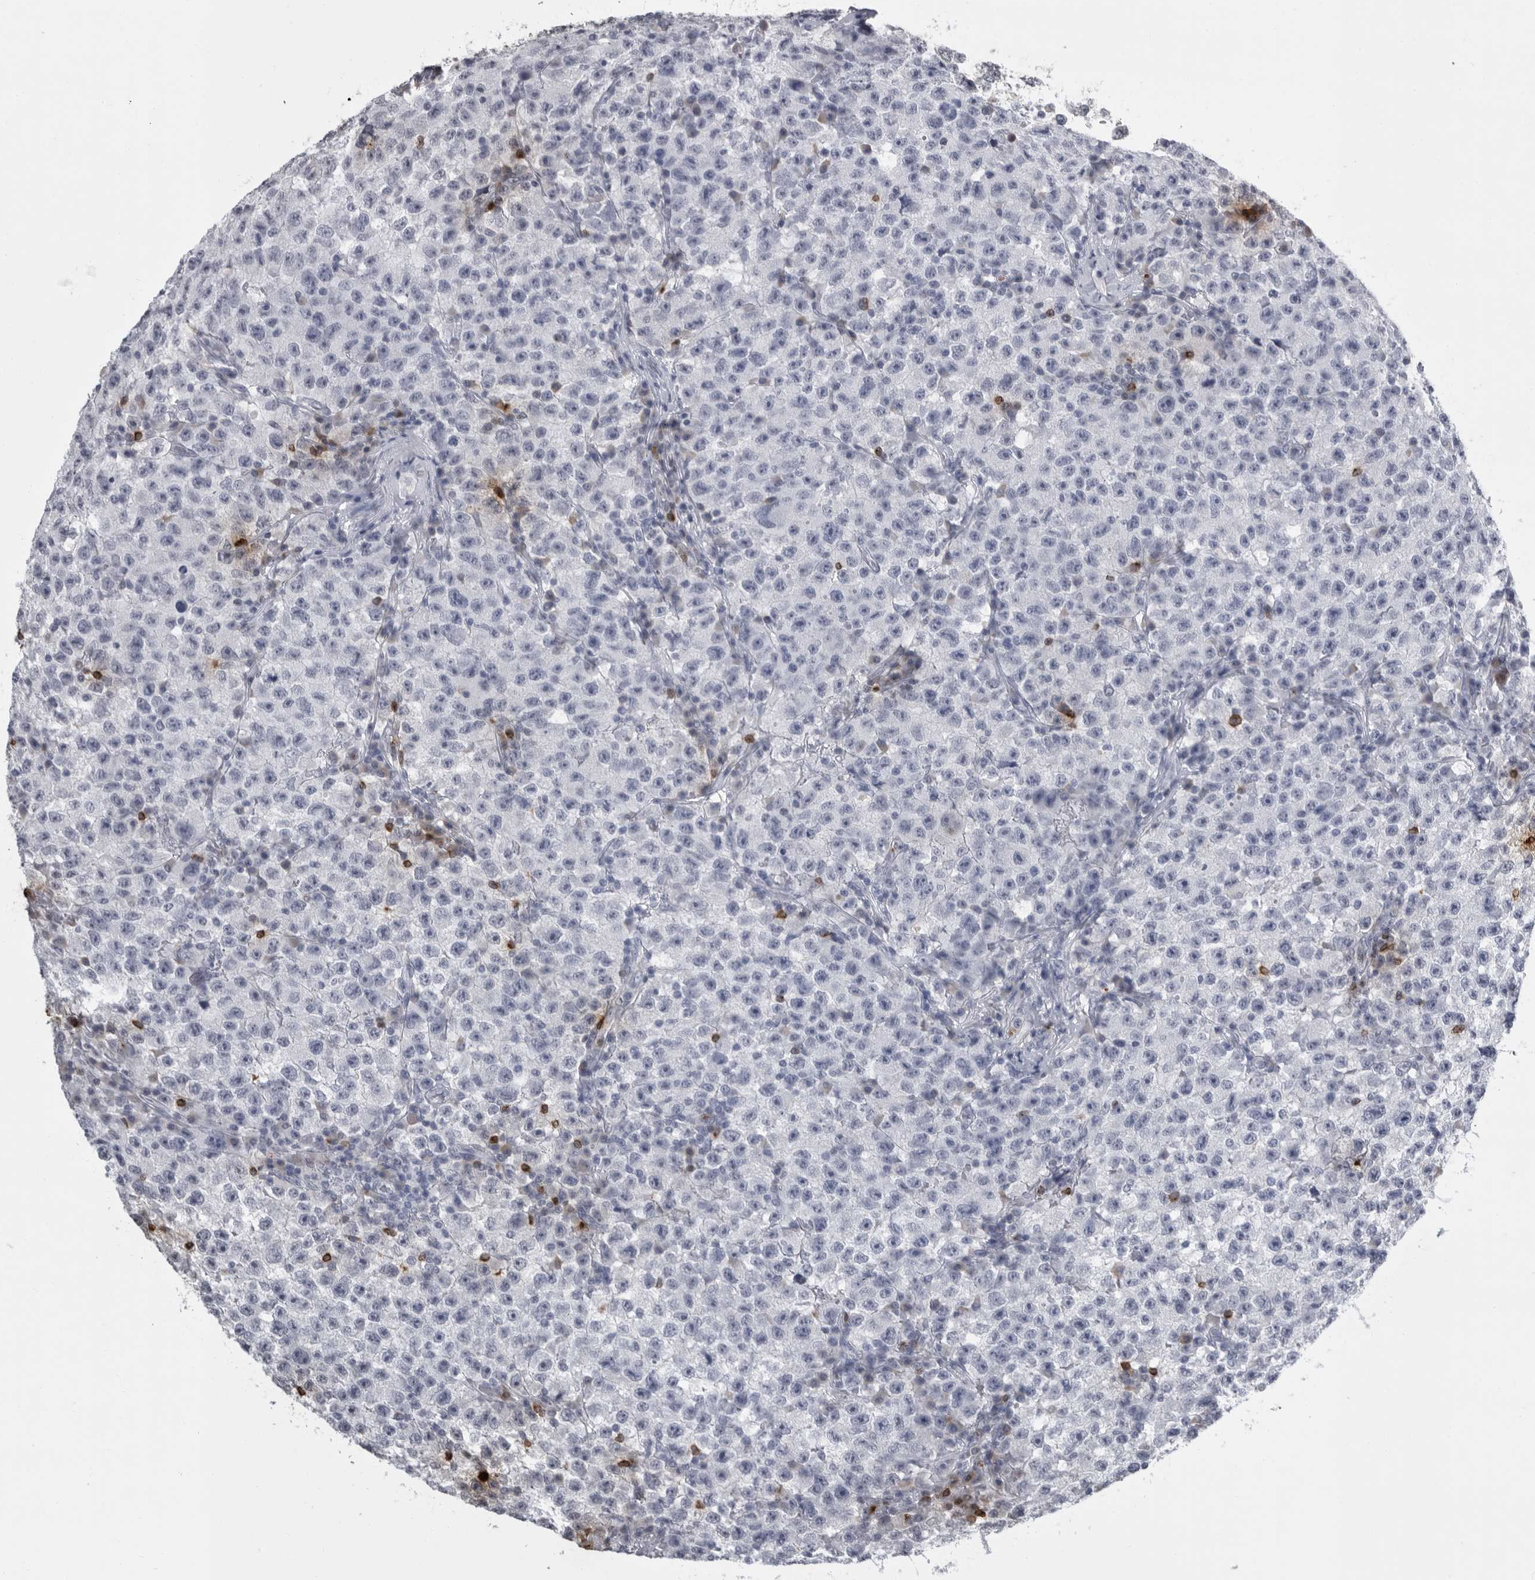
{"staining": {"intensity": "negative", "quantity": "none", "location": "none"}, "tissue": "testis cancer", "cell_type": "Tumor cells", "image_type": "cancer", "snomed": [{"axis": "morphology", "description": "Seminoma, NOS"}, {"axis": "topography", "description": "Testis"}], "caption": "A high-resolution photomicrograph shows IHC staining of testis seminoma, which shows no significant staining in tumor cells.", "gene": "GNLY", "patient": {"sex": "male", "age": 22}}